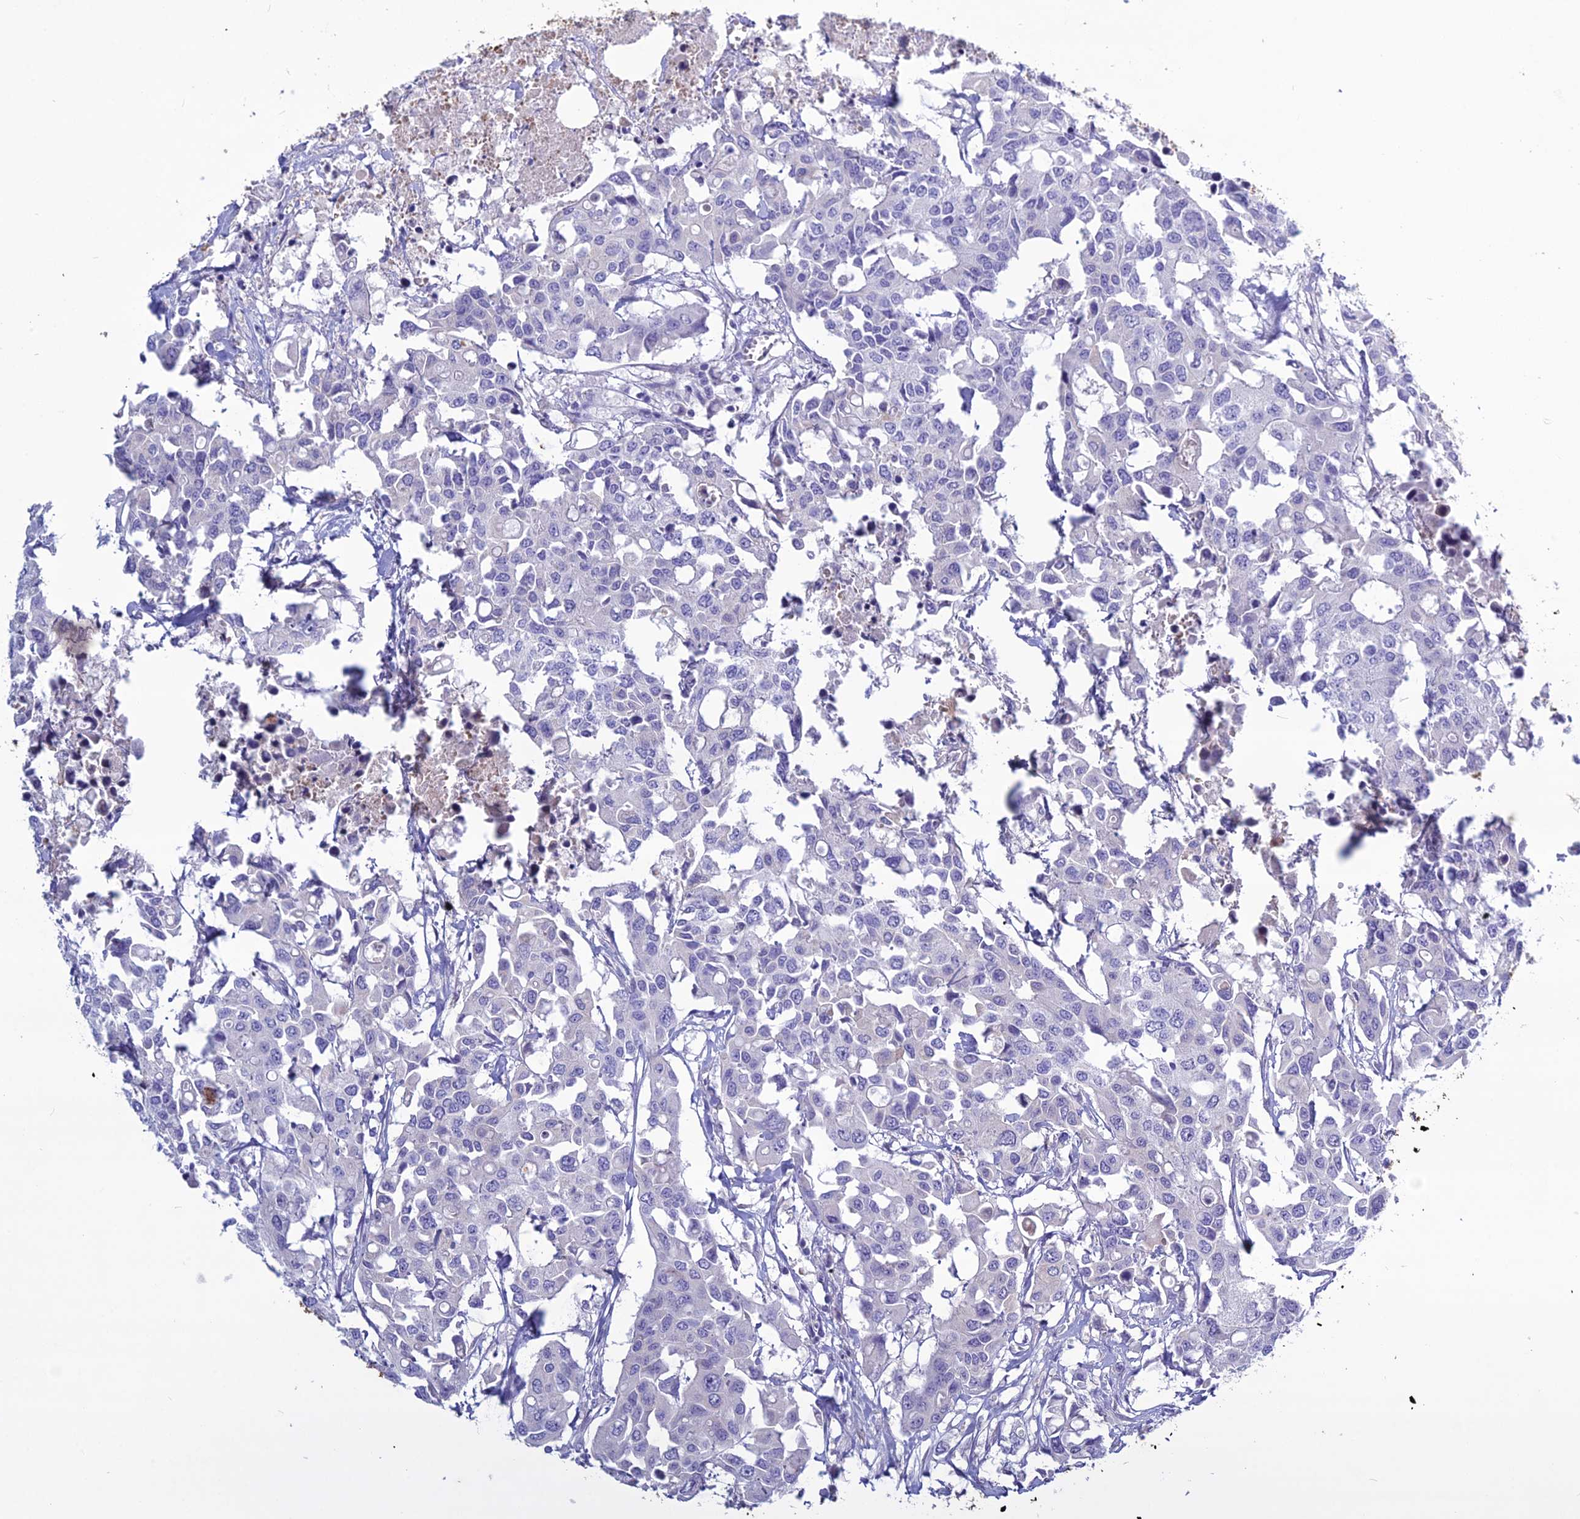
{"staining": {"intensity": "negative", "quantity": "none", "location": "none"}, "tissue": "colorectal cancer", "cell_type": "Tumor cells", "image_type": "cancer", "snomed": [{"axis": "morphology", "description": "Adenocarcinoma, NOS"}, {"axis": "topography", "description": "Colon"}], "caption": "Immunohistochemistry of colorectal adenocarcinoma displays no staining in tumor cells. (DAB (3,3'-diaminobenzidine) IHC visualized using brightfield microscopy, high magnification).", "gene": "CLEC2L", "patient": {"sex": "male", "age": 77}}